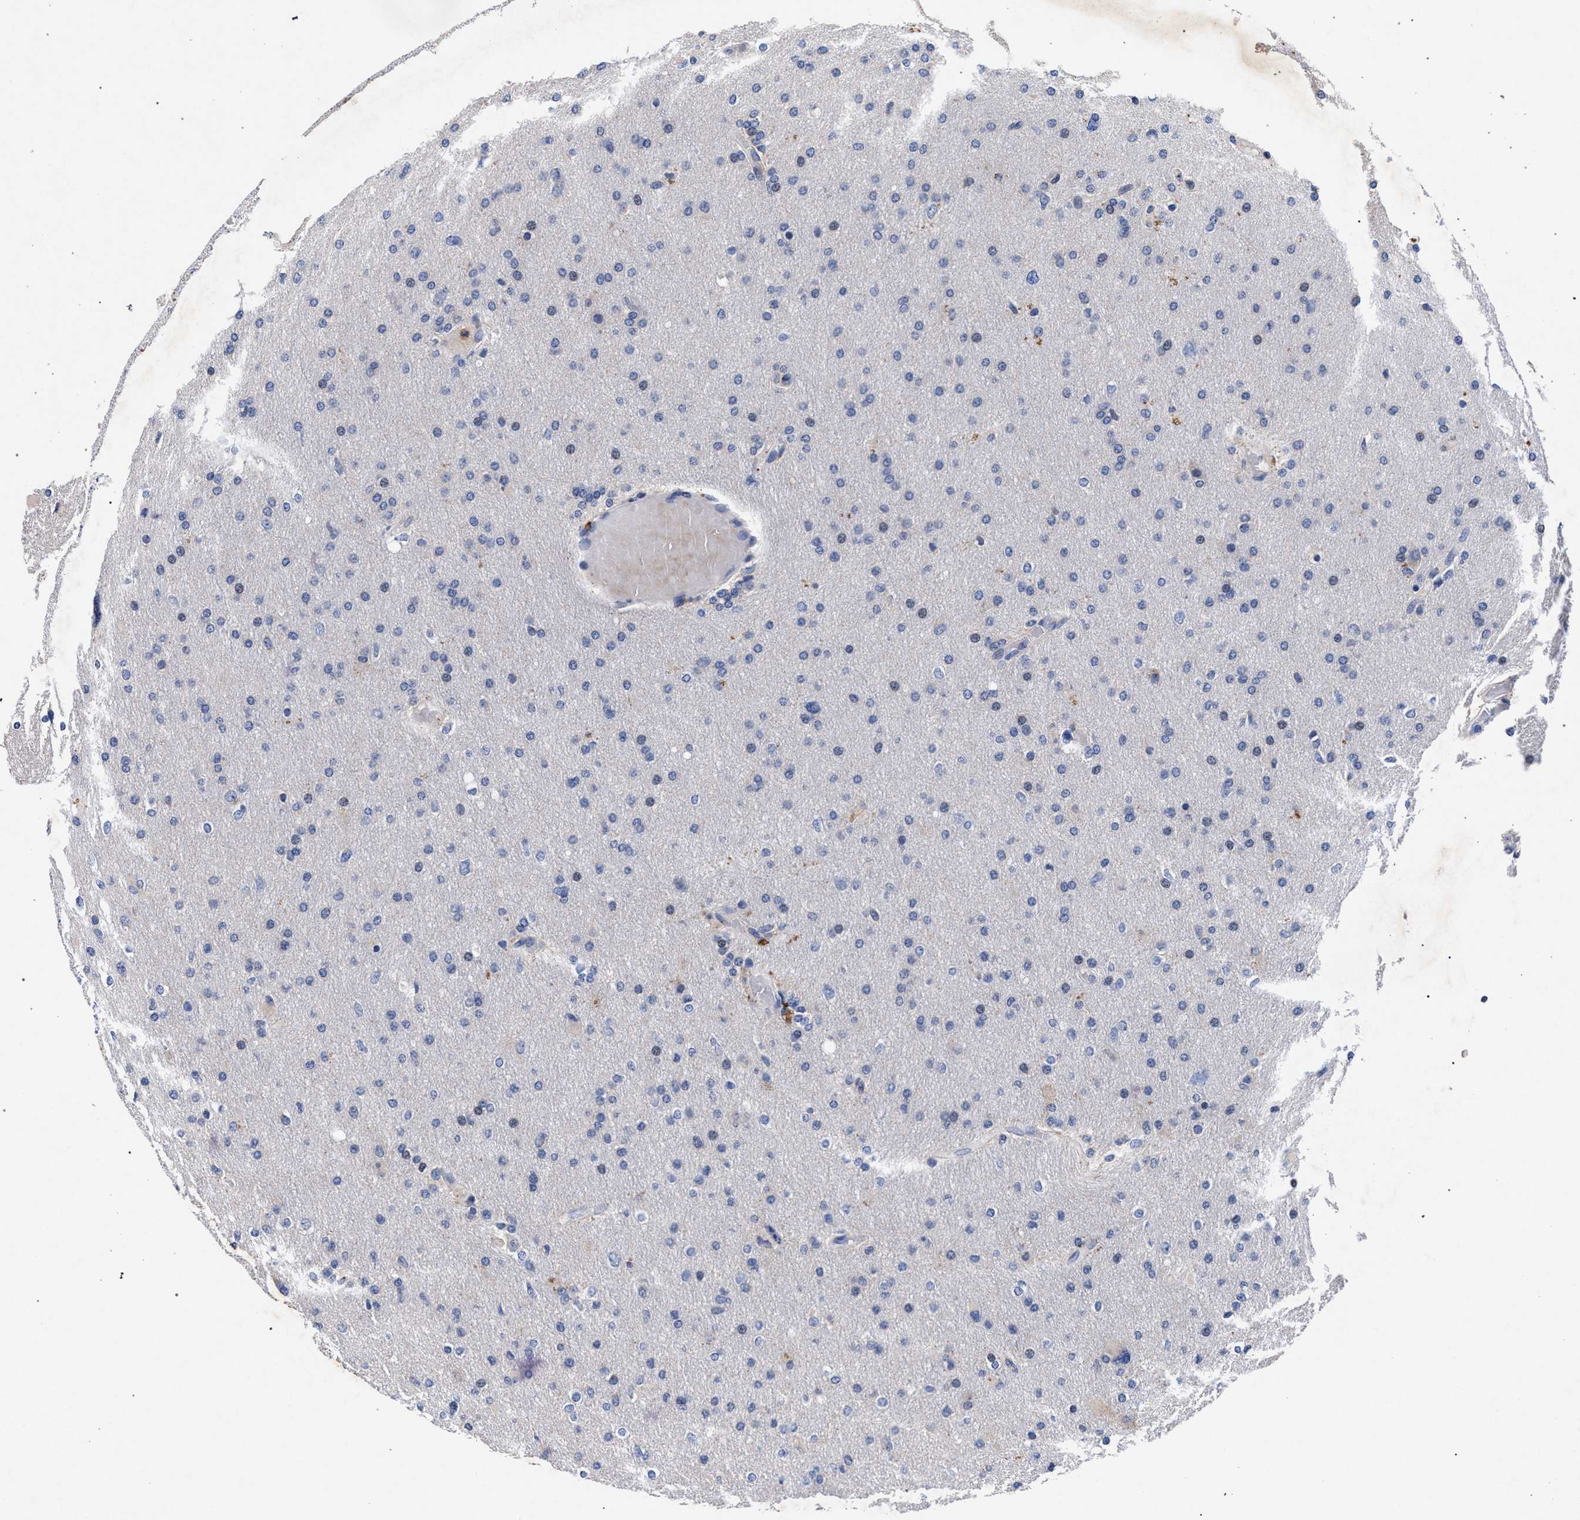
{"staining": {"intensity": "negative", "quantity": "none", "location": "none"}, "tissue": "glioma", "cell_type": "Tumor cells", "image_type": "cancer", "snomed": [{"axis": "morphology", "description": "Glioma, malignant, High grade"}, {"axis": "topography", "description": "Cerebral cortex"}], "caption": "This image is of glioma stained with immunohistochemistry to label a protein in brown with the nuclei are counter-stained blue. There is no staining in tumor cells.", "gene": "HSD17B14", "patient": {"sex": "female", "age": 36}}